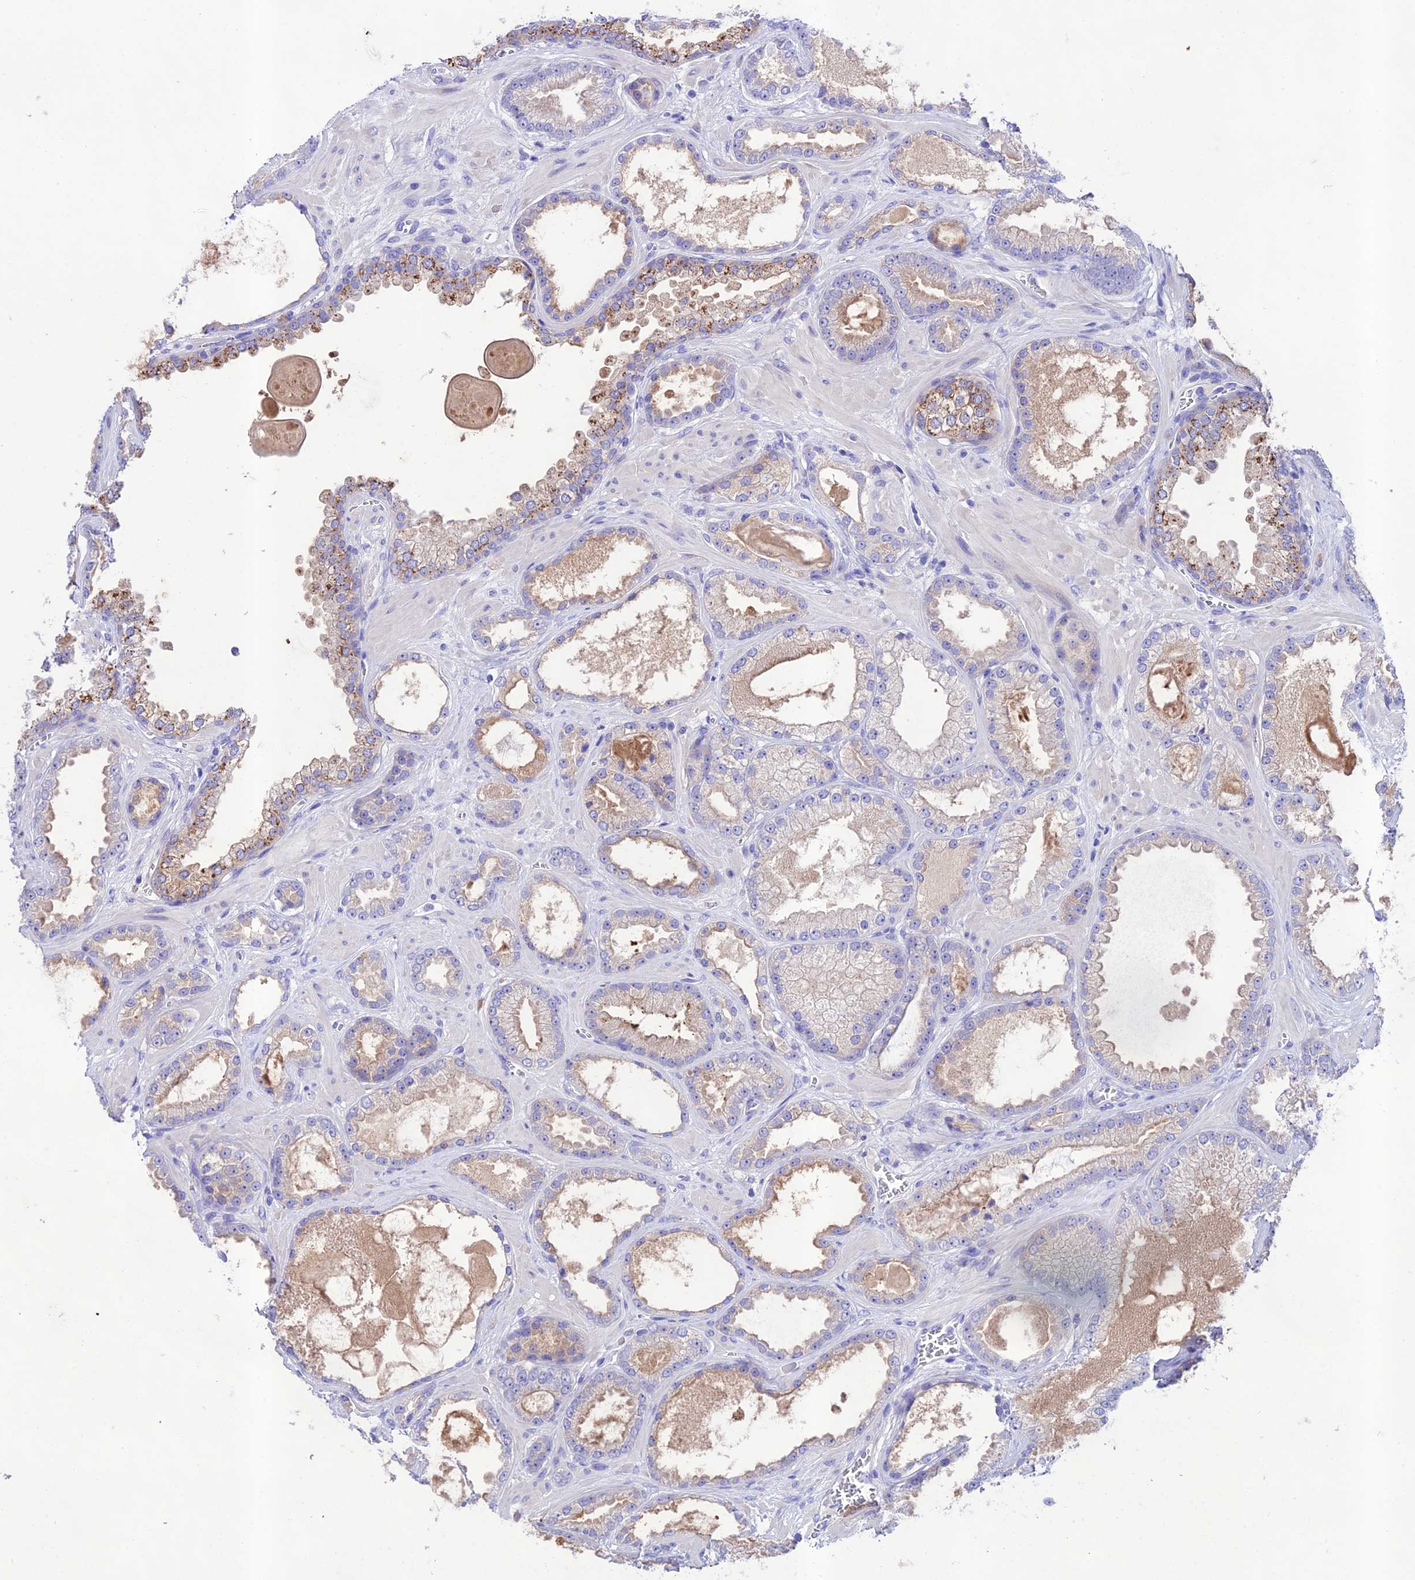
{"staining": {"intensity": "negative", "quantity": "none", "location": "none"}, "tissue": "prostate cancer", "cell_type": "Tumor cells", "image_type": "cancer", "snomed": [{"axis": "morphology", "description": "Adenocarcinoma, Low grade"}, {"axis": "topography", "description": "Prostate"}], "caption": "An image of prostate low-grade adenocarcinoma stained for a protein exhibits no brown staining in tumor cells.", "gene": "NLRP6", "patient": {"sex": "male", "age": 57}}